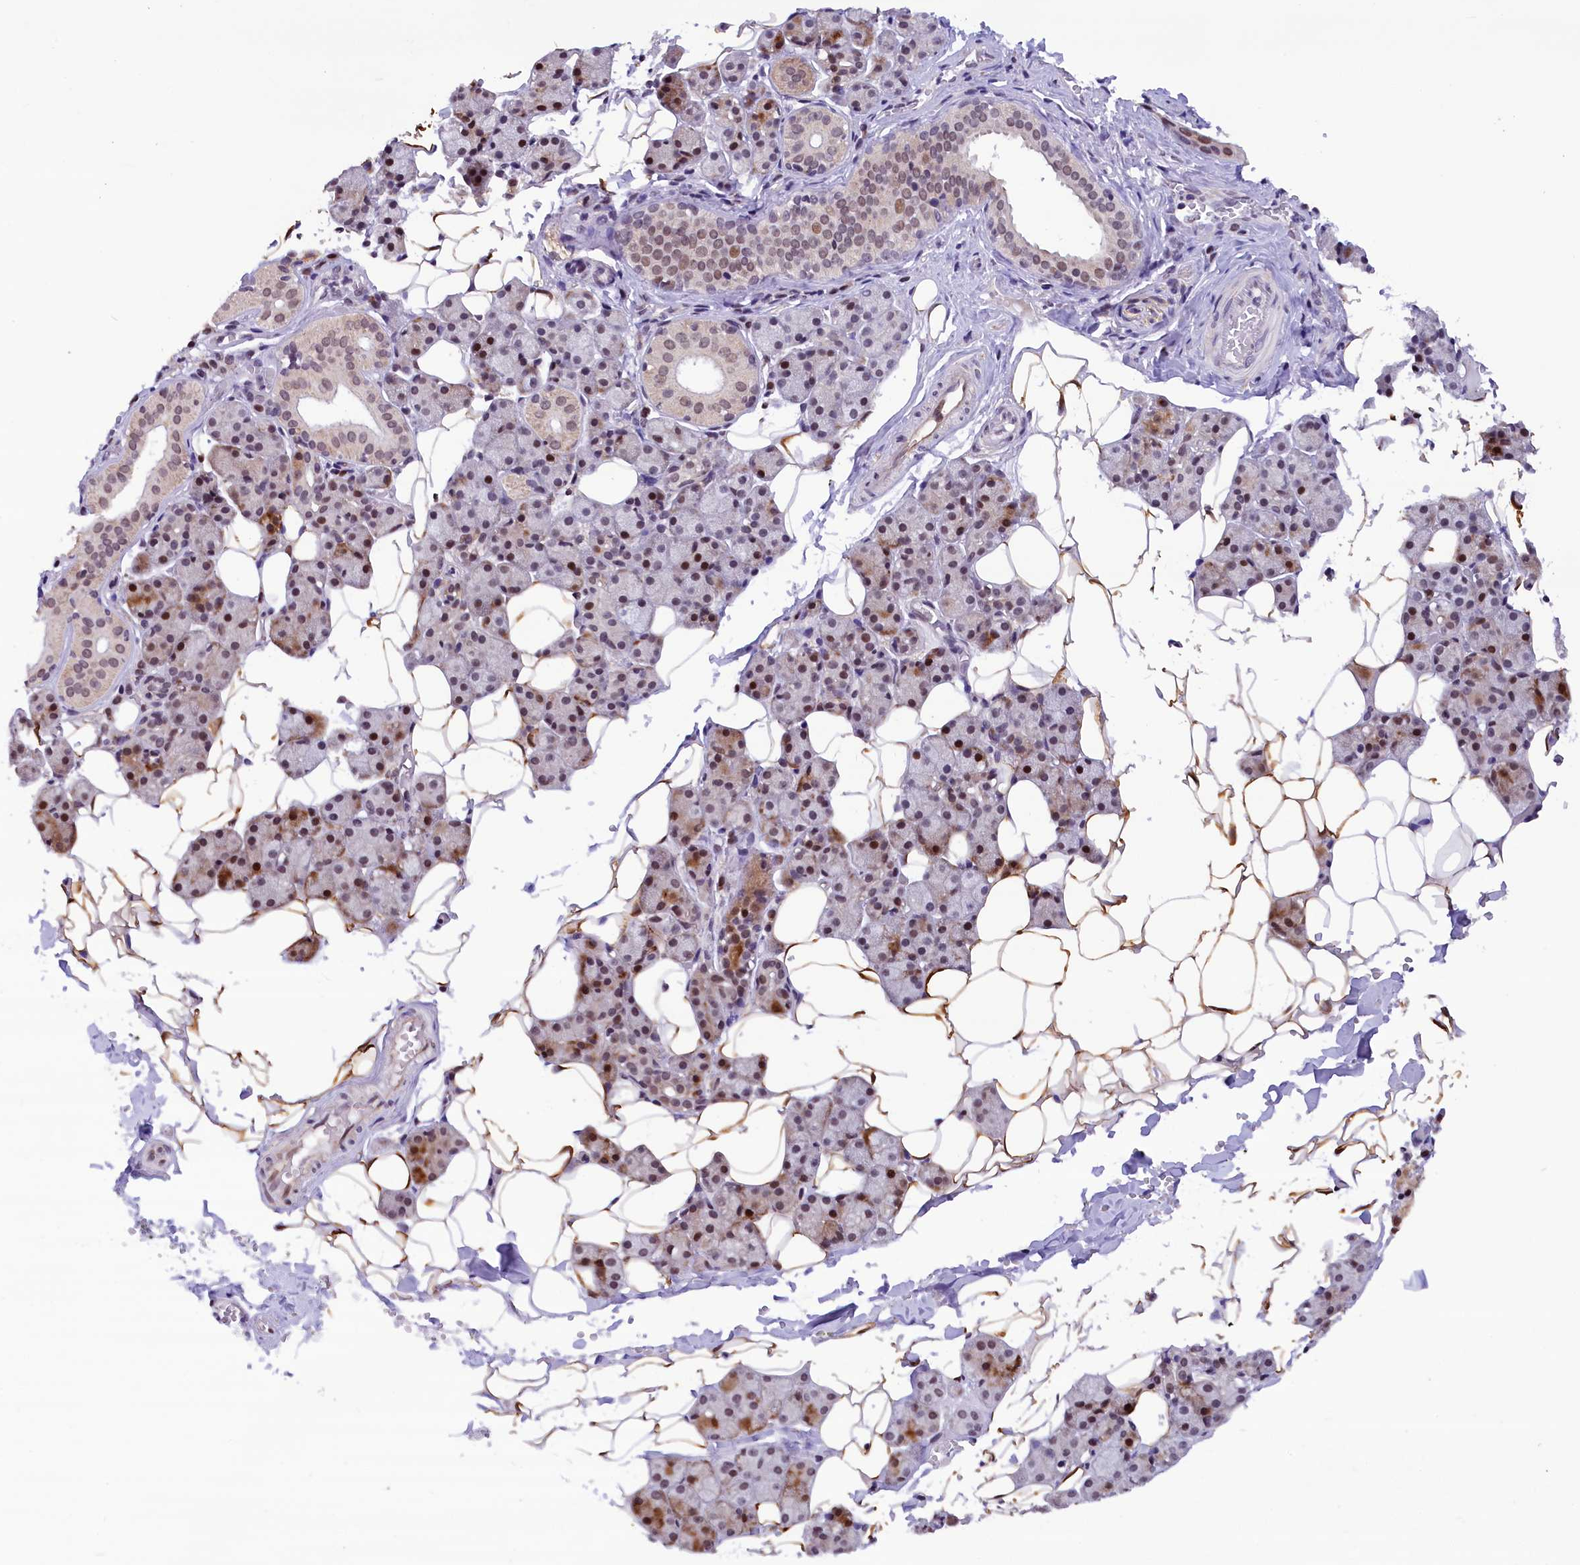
{"staining": {"intensity": "moderate", "quantity": "25%-75%", "location": "nuclear"}, "tissue": "salivary gland", "cell_type": "Glandular cells", "image_type": "normal", "snomed": [{"axis": "morphology", "description": "Normal tissue, NOS"}, {"axis": "topography", "description": "Salivary gland"}], "caption": "A high-resolution image shows immunohistochemistry (IHC) staining of benign salivary gland, which demonstrates moderate nuclear staining in approximately 25%-75% of glandular cells.", "gene": "CDYL2", "patient": {"sex": "female", "age": 33}}